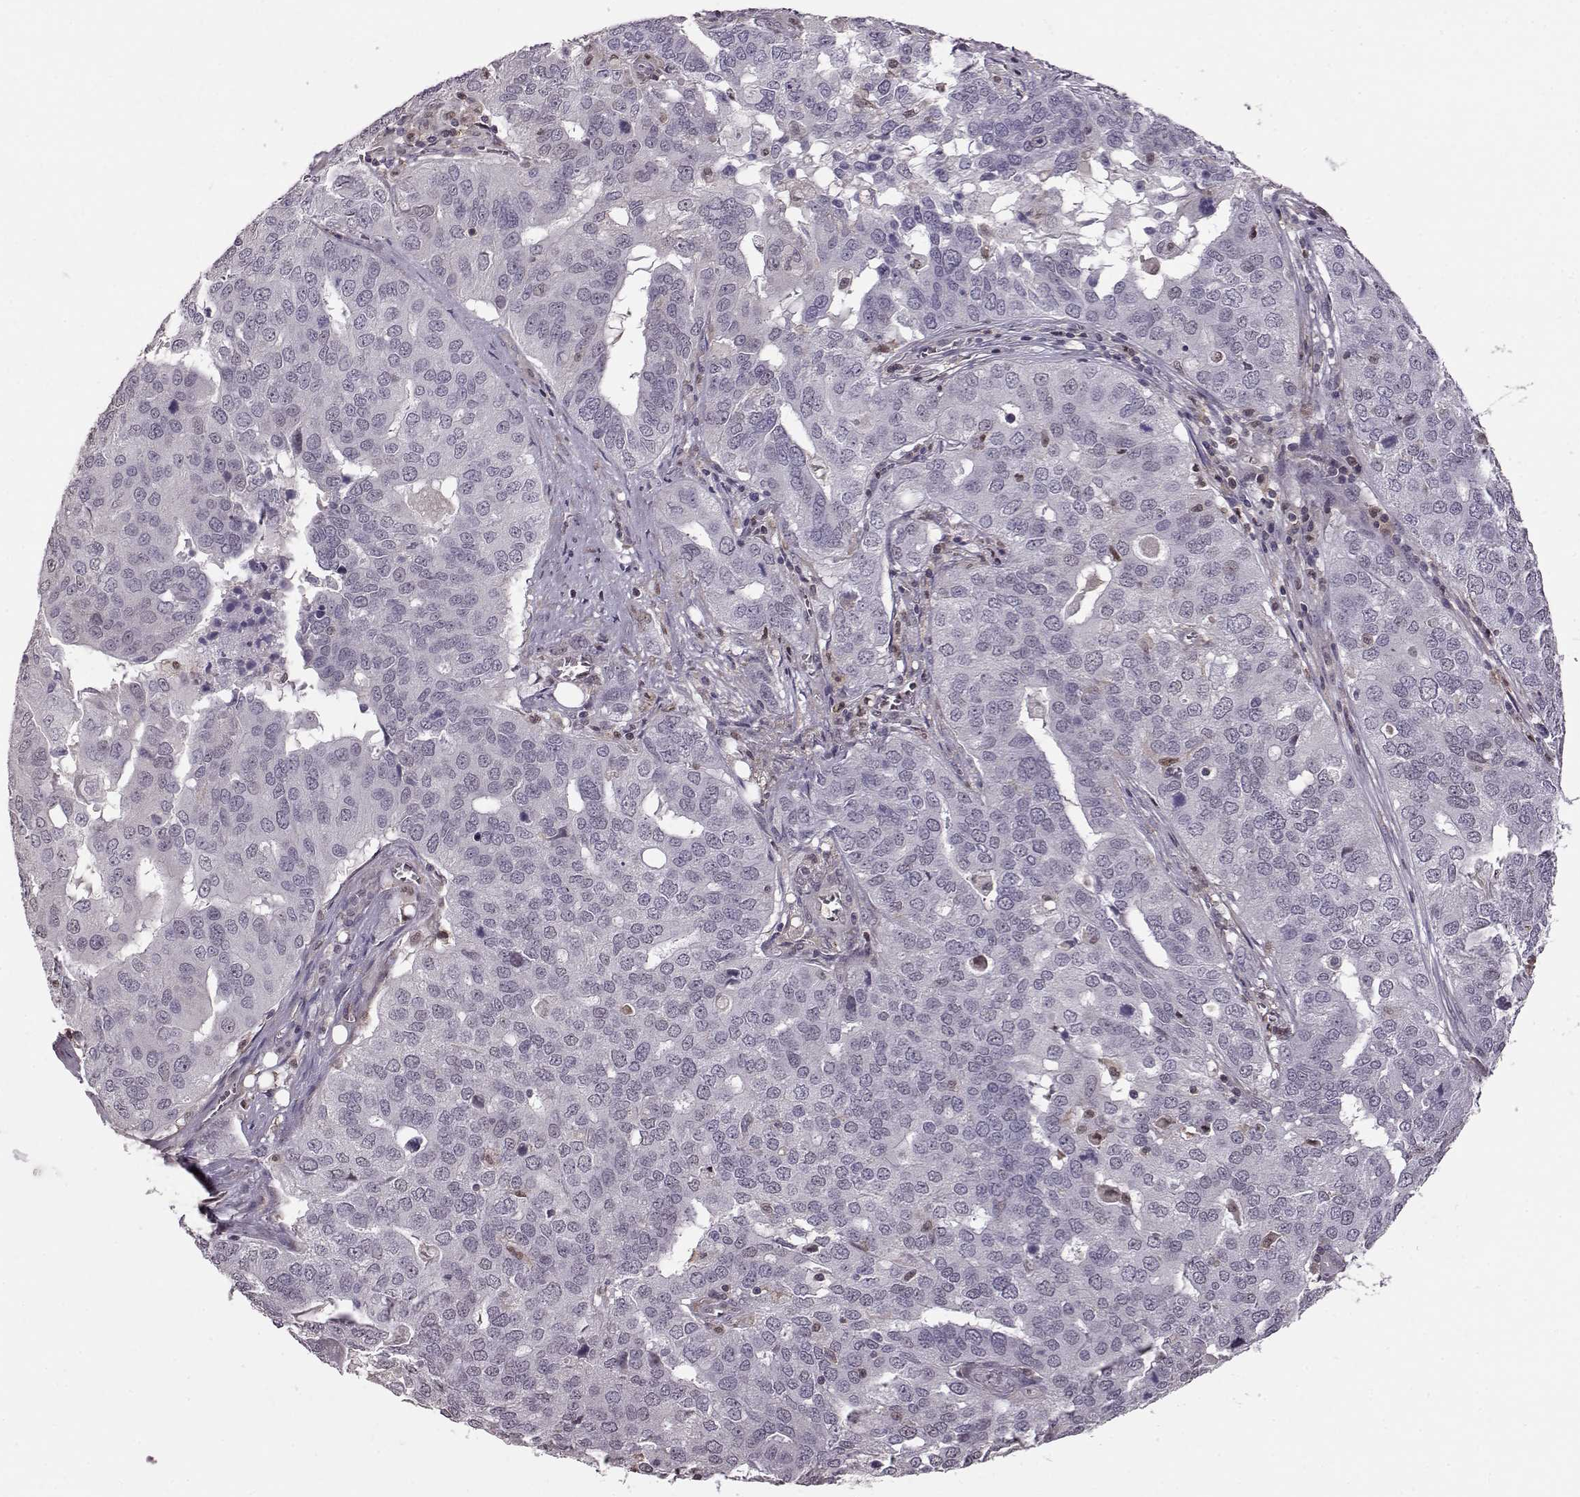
{"staining": {"intensity": "negative", "quantity": "none", "location": "none"}, "tissue": "ovarian cancer", "cell_type": "Tumor cells", "image_type": "cancer", "snomed": [{"axis": "morphology", "description": "Carcinoma, endometroid"}, {"axis": "topography", "description": "Soft tissue"}, {"axis": "topography", "description": "Ovary"}], "caption": "This is an immunohistochemistry photomicrograph of ovarian endometroid carcinoma. There is no expression in tumor cells.", "gene": "KLF6", "patient": {"sex": "female", "age": 52}}